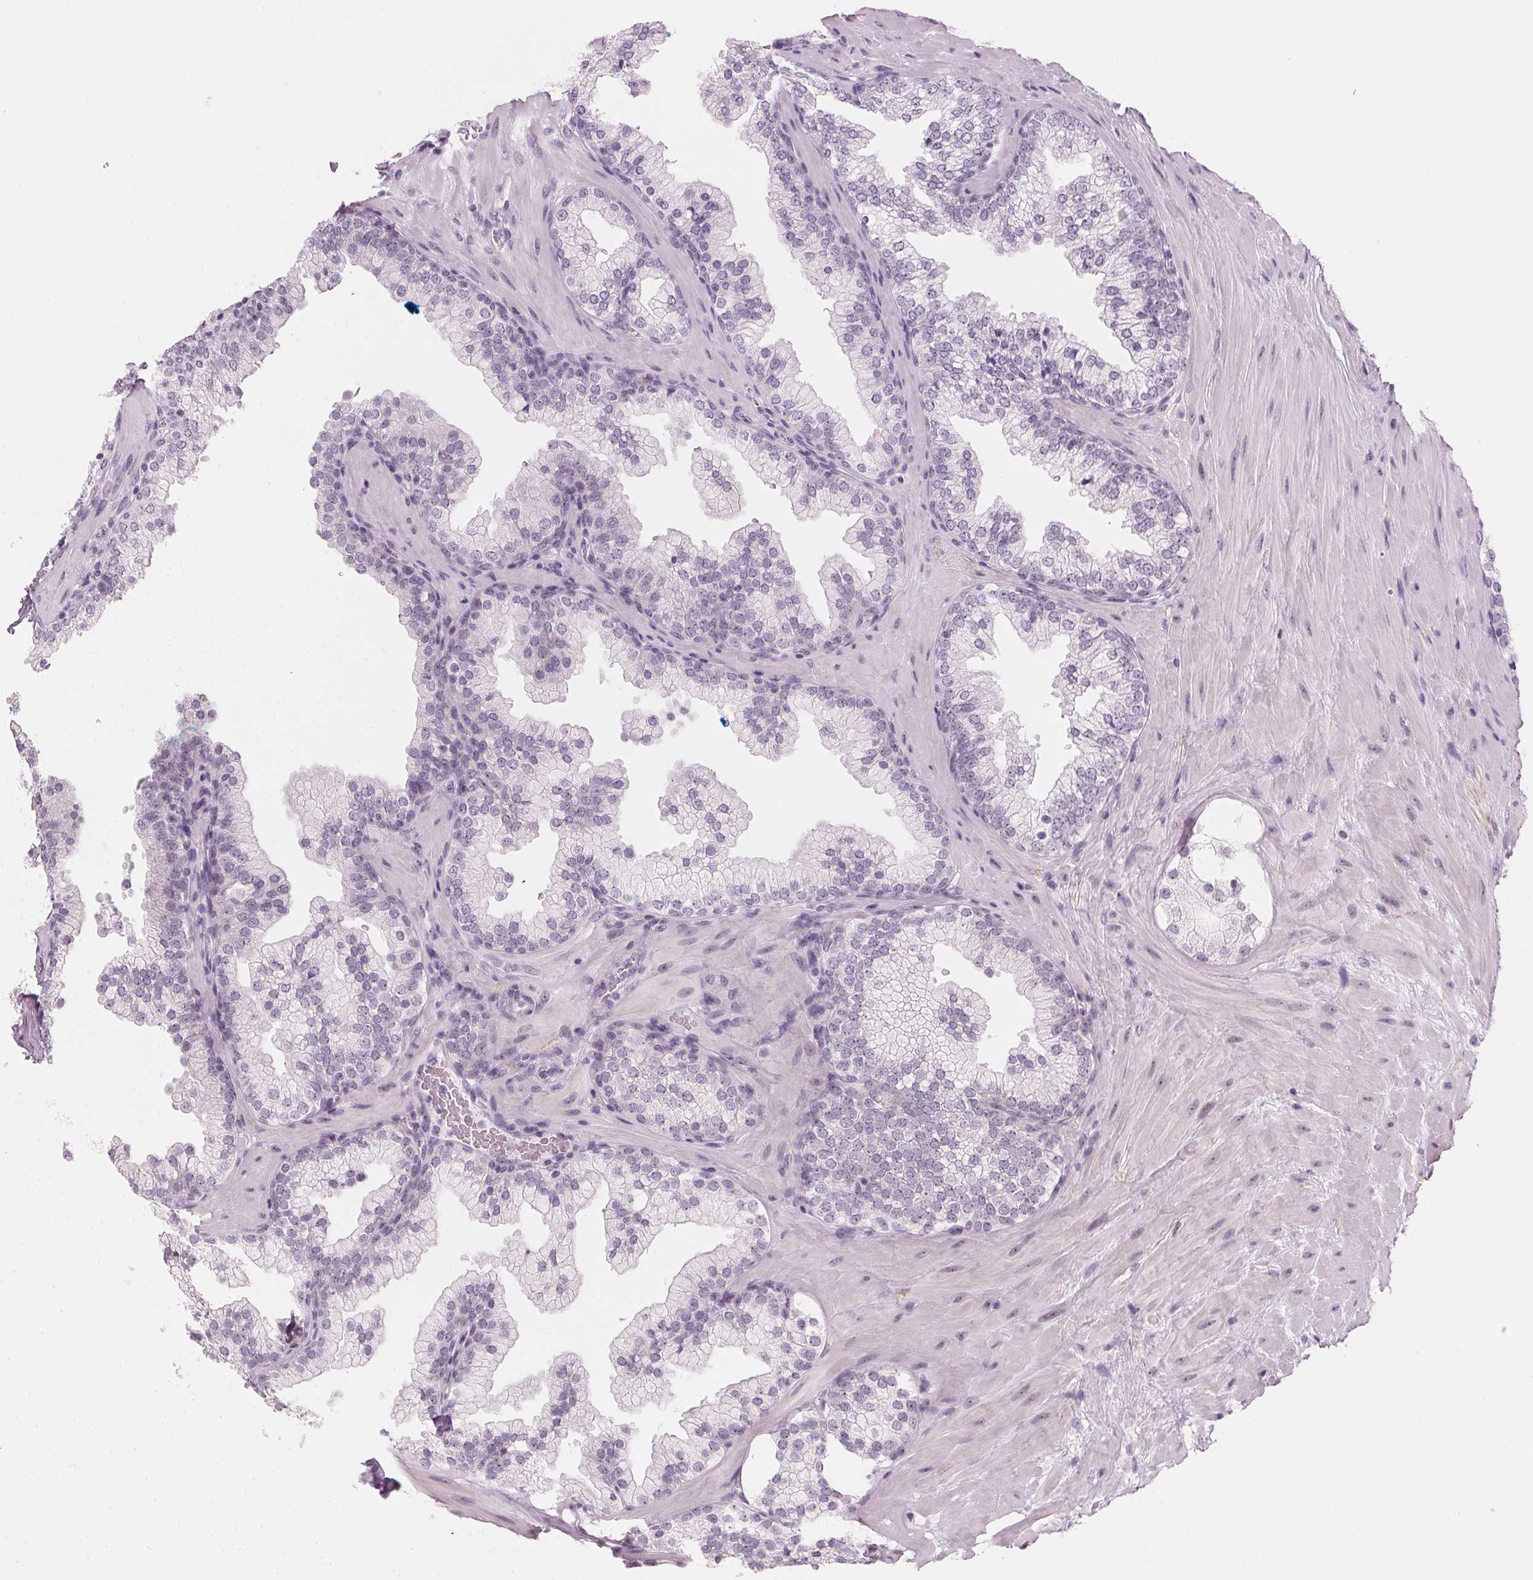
{"staining": {"intensity": "weak", "quantity": "<25%", "location": "nuclear"}, "tissue": "prostate", "cell_type": "Glandular cells", "image_type": "normal", "snomed": [{"axis": "morphology", "description": "Normal tissue, NOS"}, {"axis": "topography", "description": "Prostate"}, {"axis": "topography", "description": "Peripheral nerve tissue"}], "caption": "Immunohistochemistry histopathology image of unremarkable human prostate stained for a protein (brown), which reveals no positivity in glandular cells.", "gene": "DNTTIP2", "patient": {"sex": "male", "age": 61}}